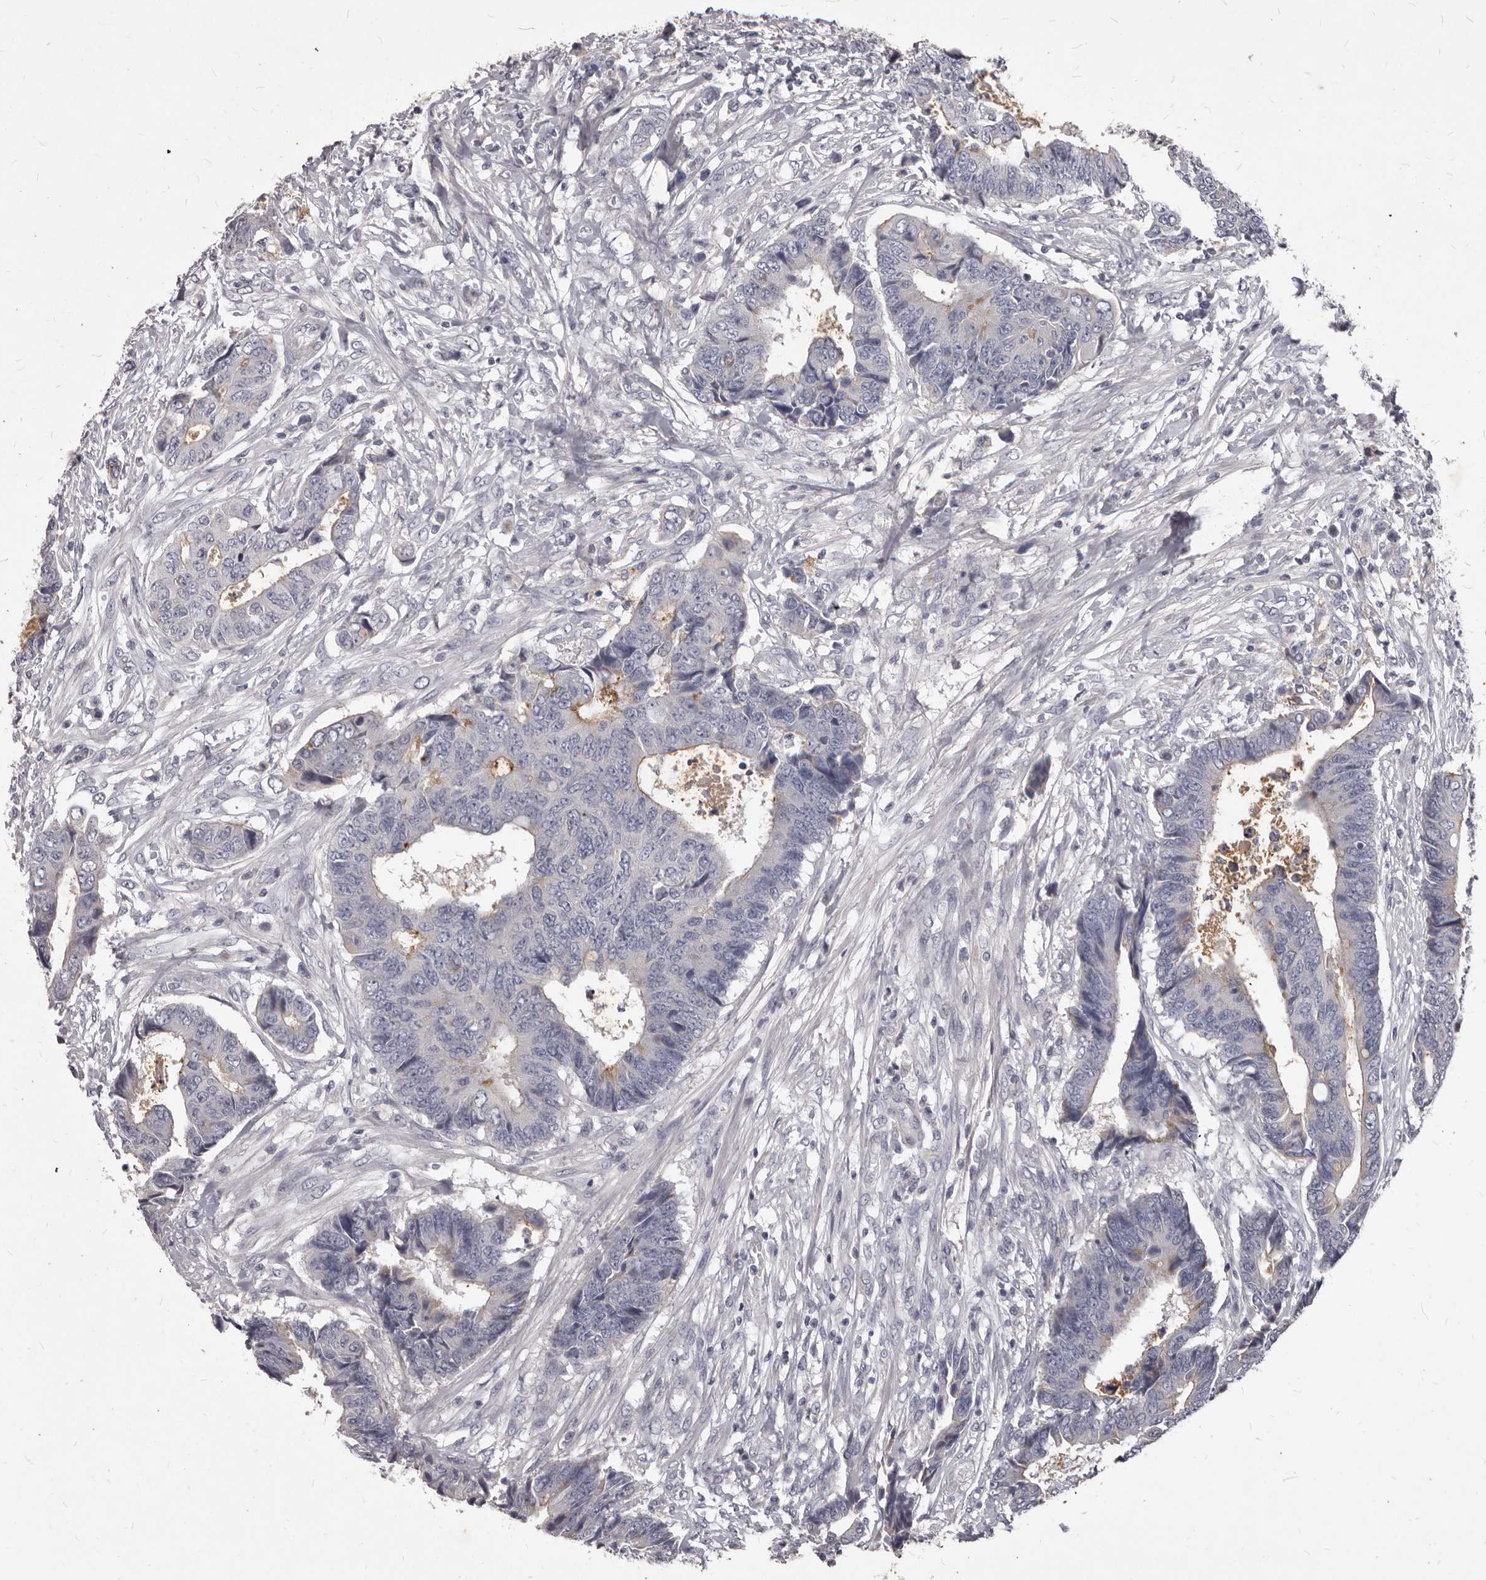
{"staining": {"intensity": "negative", "quantity": "none", "location": "none"}, "tissue": "colorectal cancer", "cell_type": "Tumor cells", "image_type": "cancer", "snomed": [{"axis": "morphology", "description": "Adenocarcinoma, NOS"}, {"axis": "topography", "description": "Rectum"}], "caption": "Image shows no significant protein staining in tumor cells of colorectal cancer (adenocarcinoma).", "gene": "GPRC5C", "patient": {"sex": "male", "age": 84}}